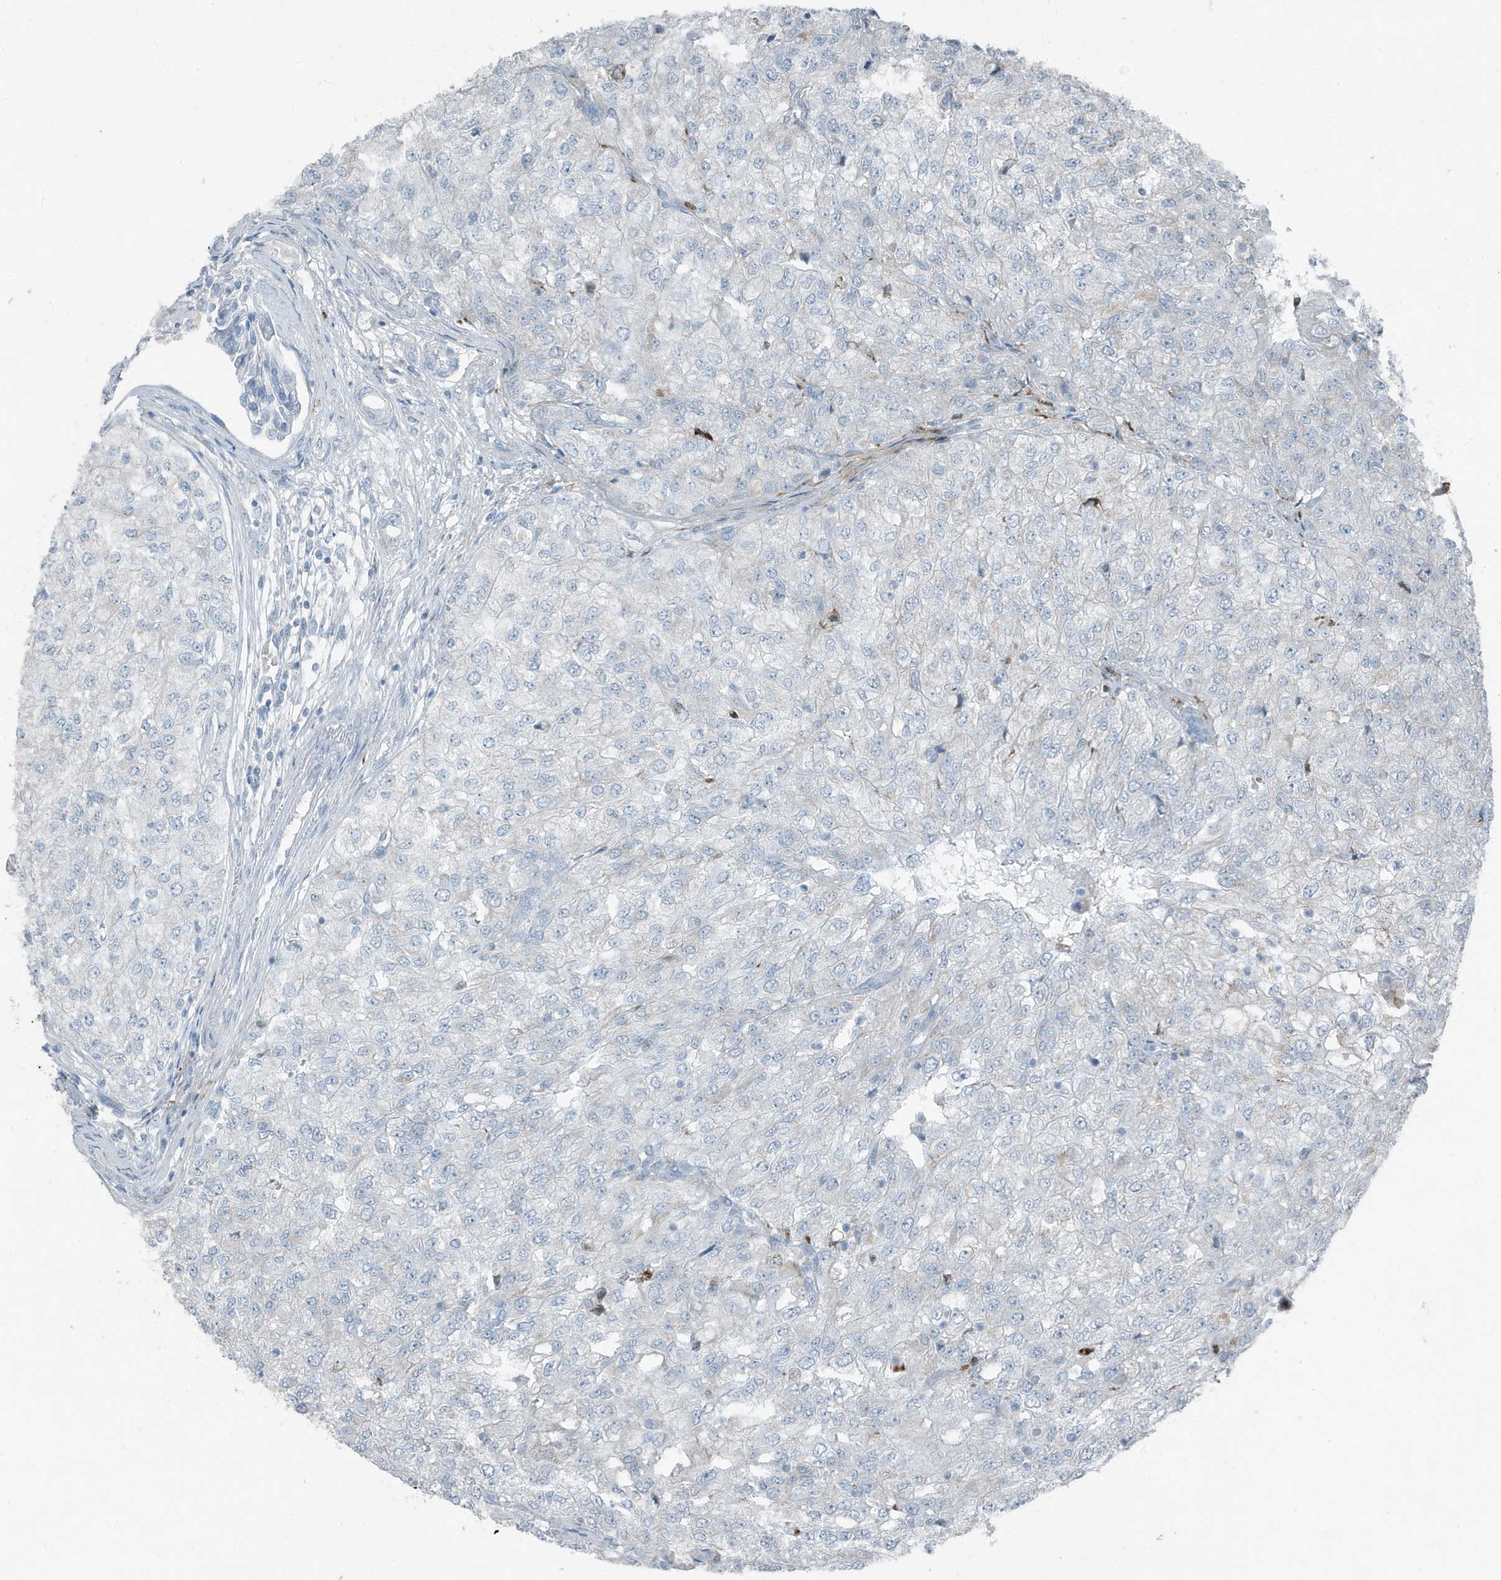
{"staining": {"intensity": "negative", "quantity": "none", "location": "none"}, "tissue": "renal cancer", "cell_type": "Tumor cells", "image_type": "cancer", "snomed": [{"axis": "morphology", "description": "Adenocarcinoma, NOS"}, {"axis": "topography", "description": "Kidney"}], "caption": "An IHC micrograph of renal adenocarcinoma is shown. There is no staining in tumor cells of renal adenocarcinoma. (DAB immunohistochemistry, high magnification).", "gene": "FAM162A", "patient": {"sex": "female", "age": 54}}